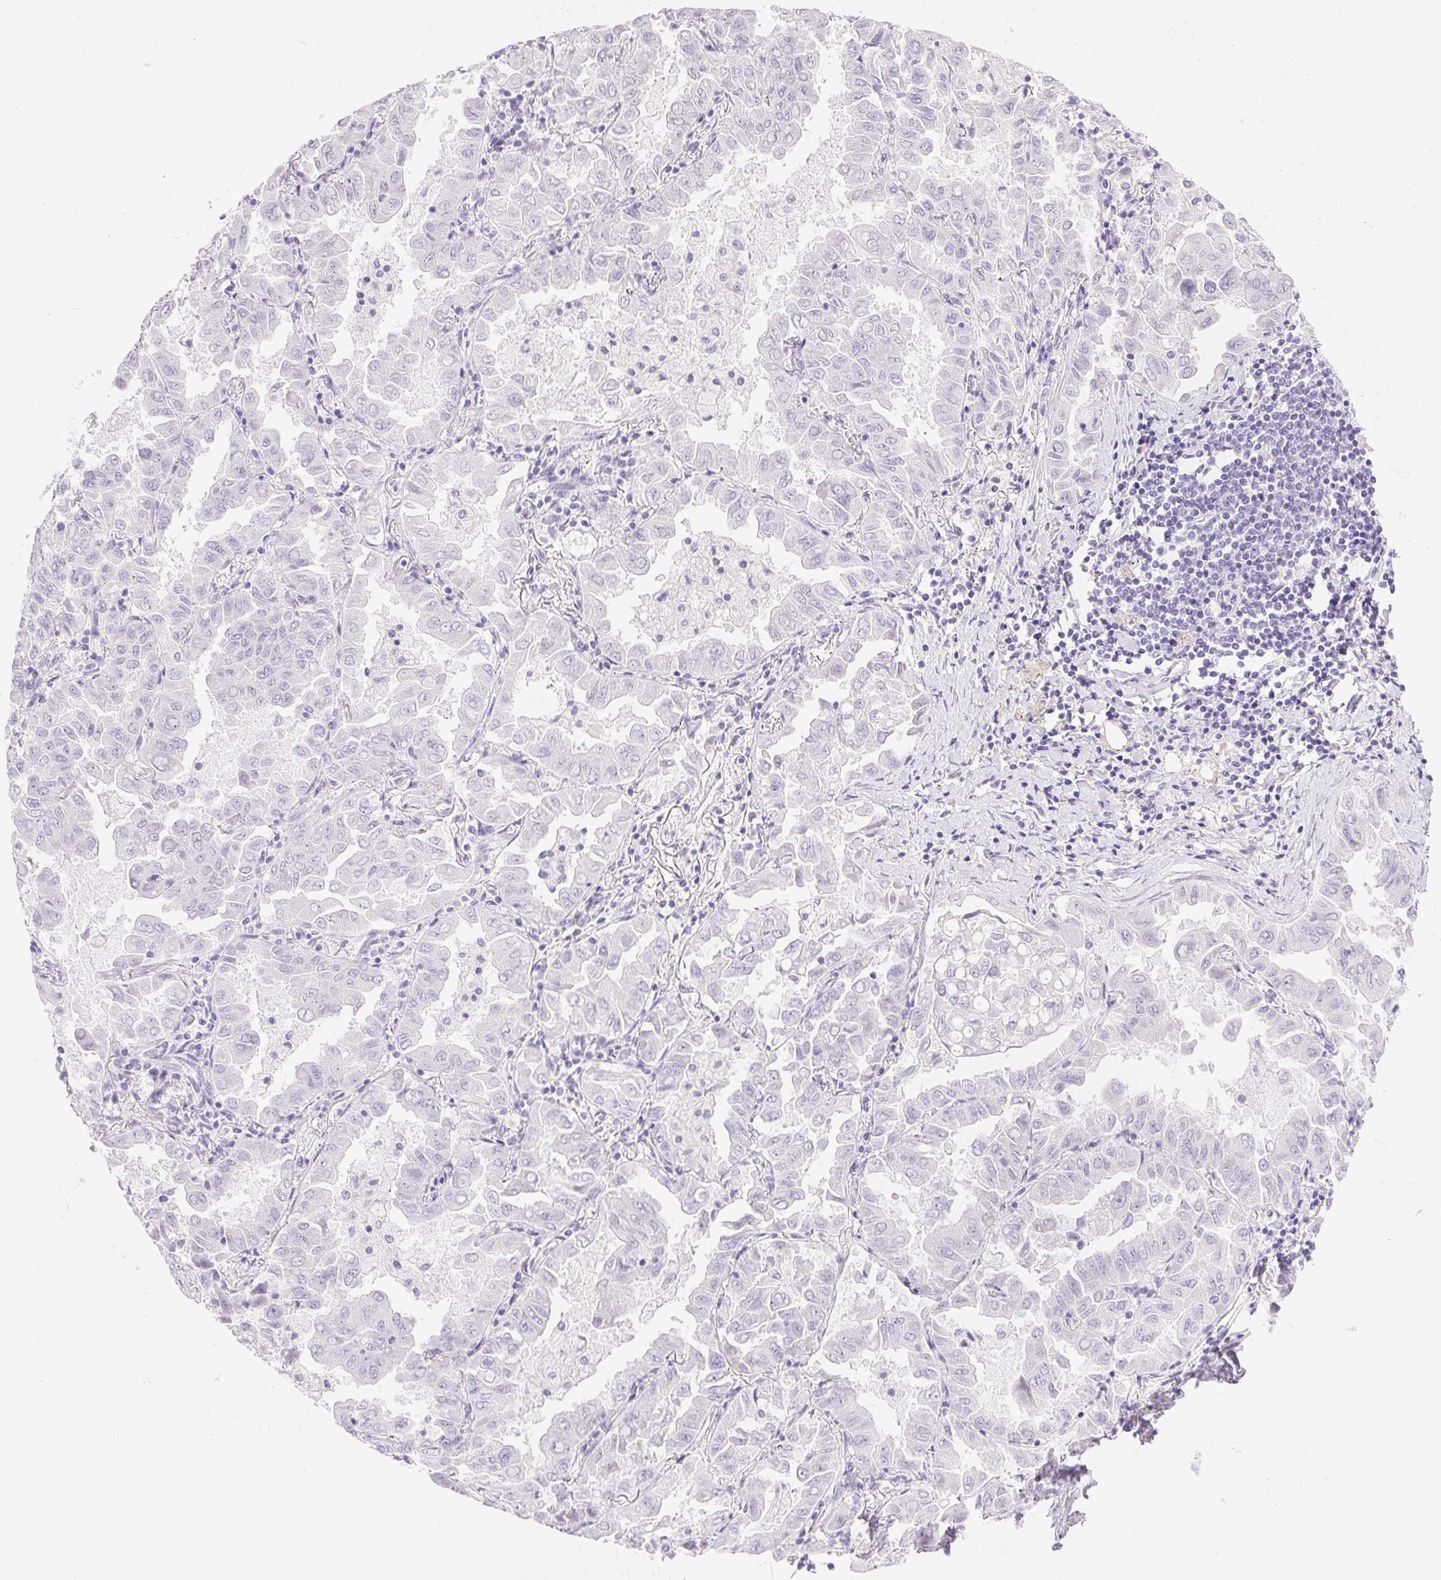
{"staining": {"intensity": "negative", "quantity": "none", "location": "none"}, "tissue": "lung cancer", "cell_type": "Tumor cells", "image_type": "cancer", "snomed": [{"axis": "morphology", "description": "Adenocarcinoma, NOS"}, {"axis": "topography", "description": "Lung"}], "caption": "Immunohistochemical staining of lung adenocarcinoma demonstrates no significant expression in tumor cells. (DAB immunohistochemistry visualized using brightfield microscopy, high magnification).", "gene": "CPB1", "patient": {"sex": "male", "age": 64}}